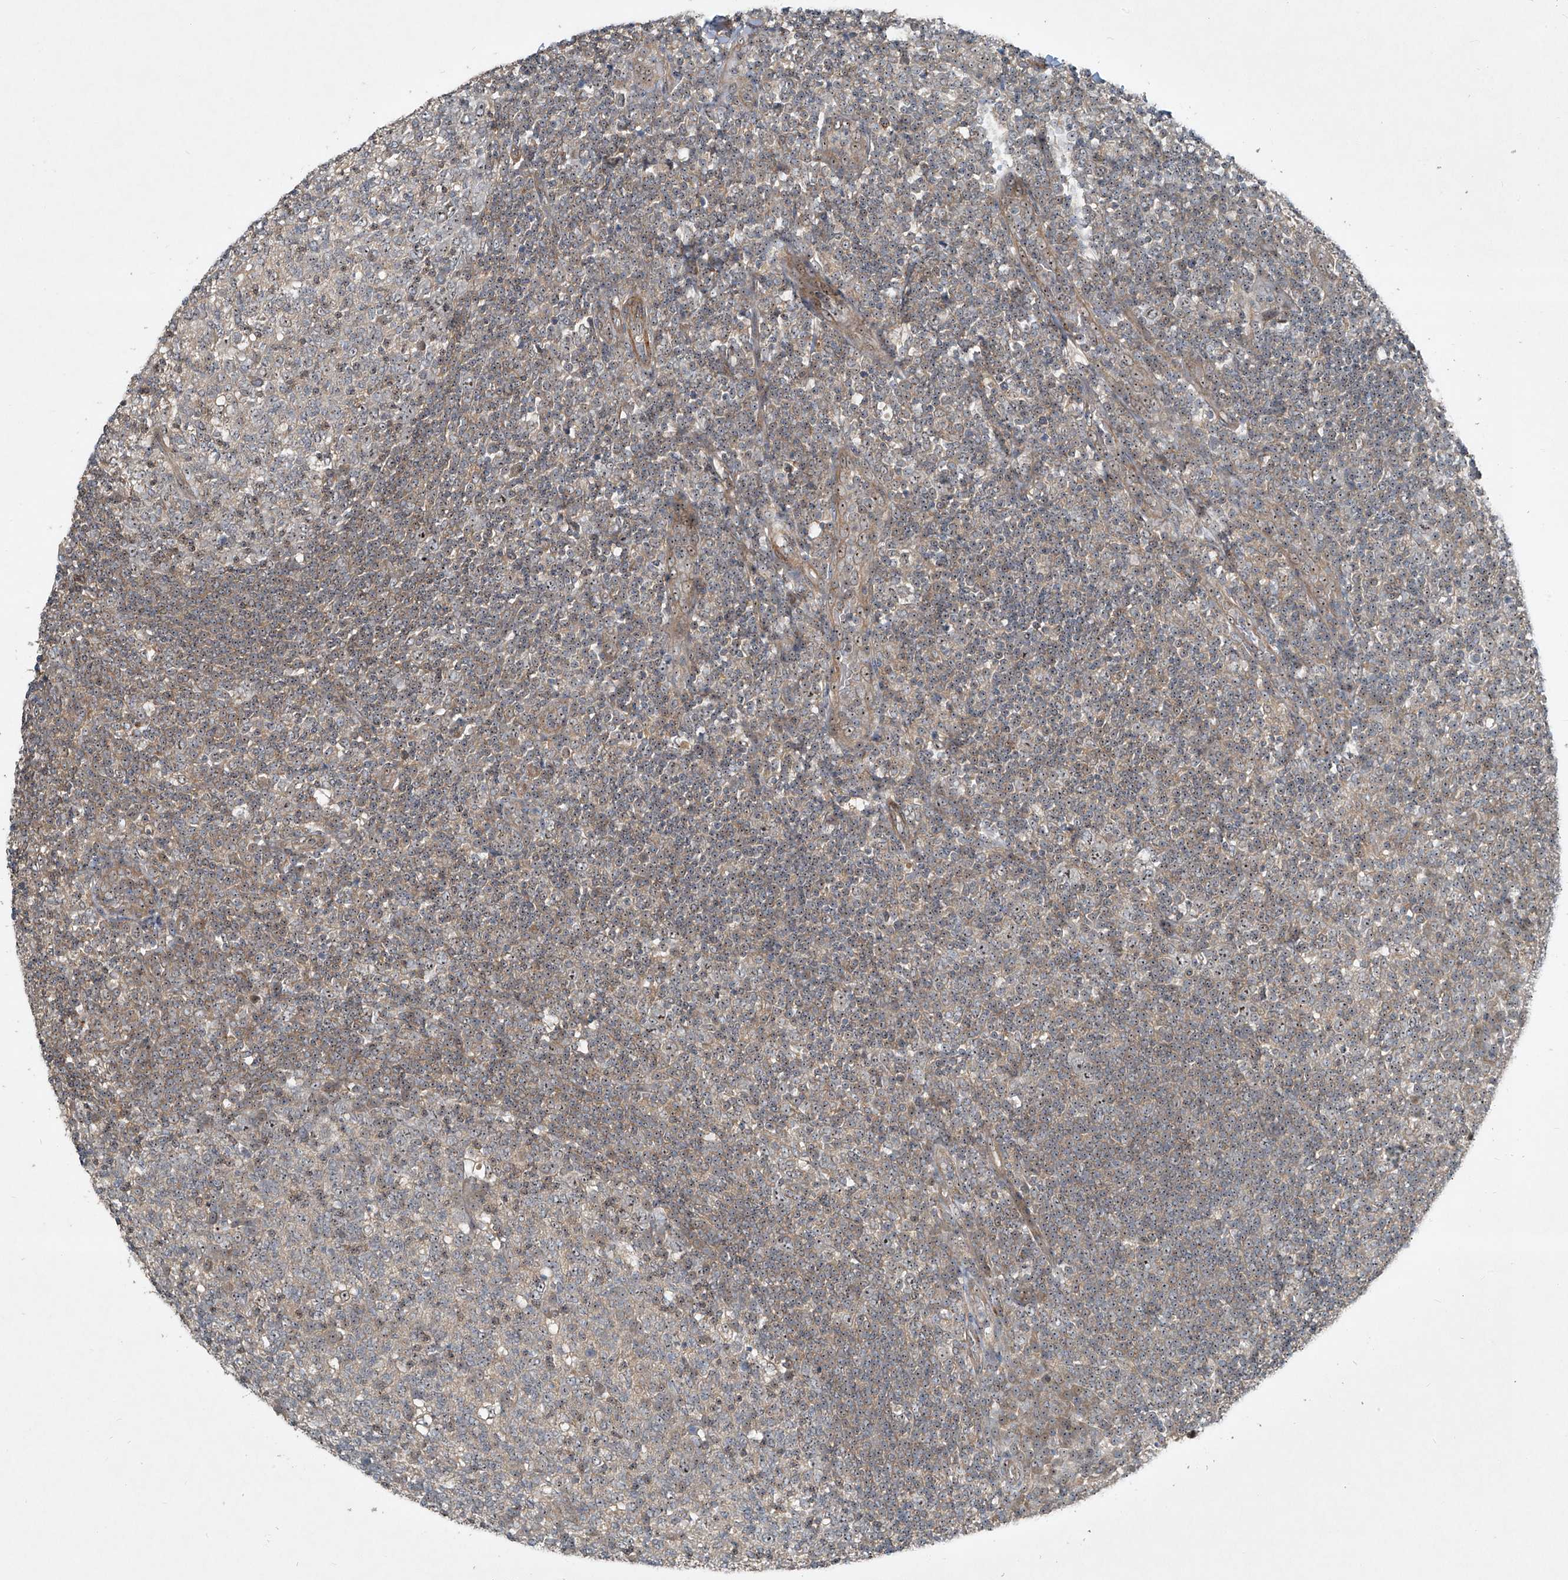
{"staining": {"intensity": "weak", "quantity": "<25%", "location": "nuclear"}, "tissue": "tonsil", "cell_type": "Germinal center cells", "image_type": "normal", "snomed": [{"axis": "morphology", "description": "Normal tissue, NOS"}, {"axis": "topography", "description": "Tonsil"}], "caption": "Immunohistochemistry histopathology image of normal tonsil: tonsil stained with DAB exhibits no significant protein positivity in germinal center cells.", "gene": "PPCS", "patient": {"sex": "female", "age": 19}}